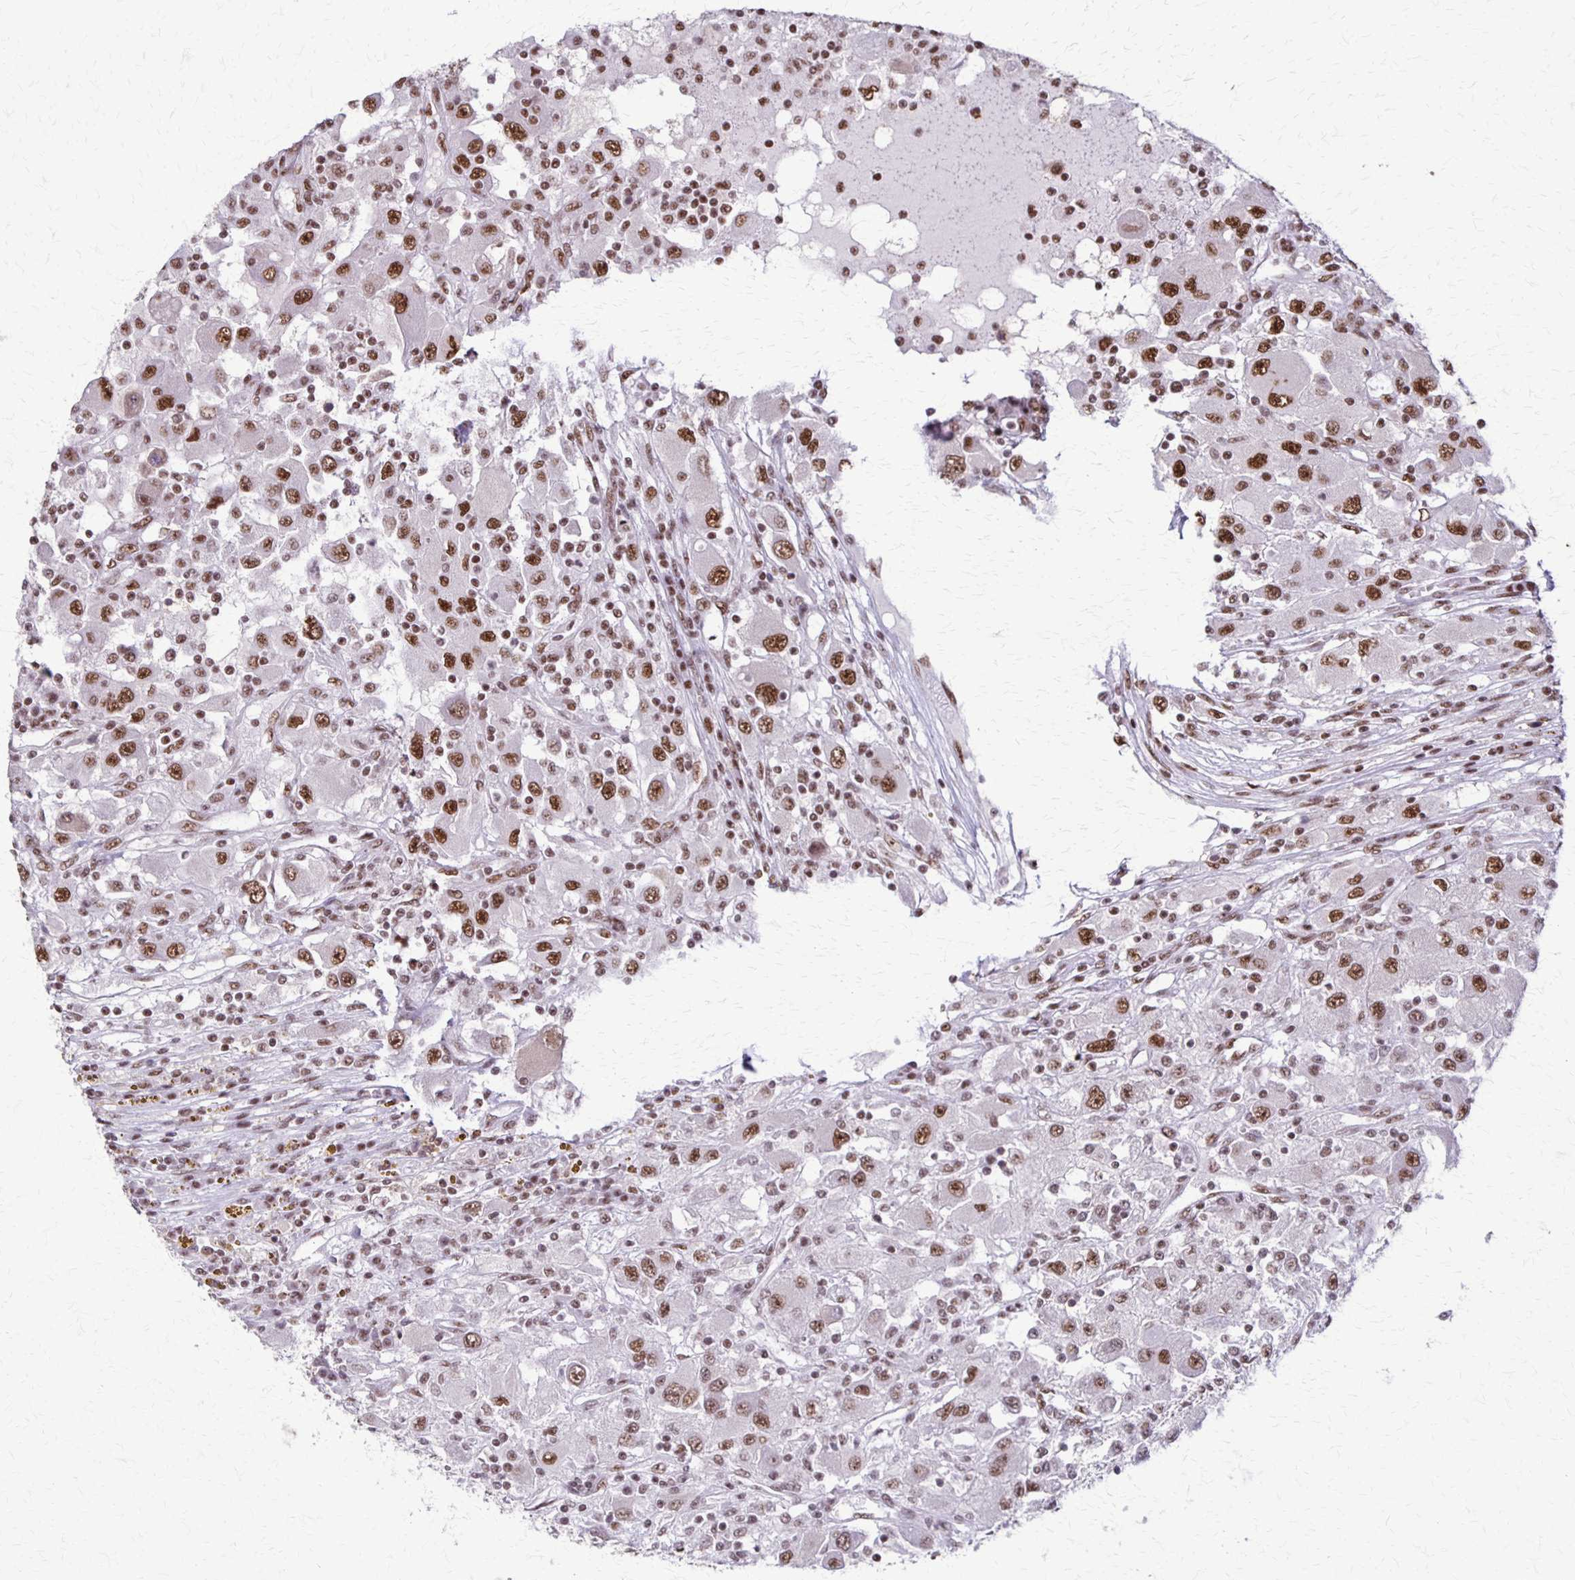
{"staining": {"intensity": "strong", "quantity": ">75%", "location": "nuclear"}, "tissue": "renal cancer", "cell_type": "Tumor cells", "image_type": "cancer", "snomed": [{"axis": "morphology", "description": "Adenocarcinoma, NOS"}, {"axis": "topography", "description": "Kidney"}], "caption": "This photomicrograph exhibits immunohistochemistry (IHC) staining of human renal cancer, with high strong nuclear expression in about >75% of tumor cells.", "gene": "XRCC6", "patient": {"sex": "female", "age": 67}}